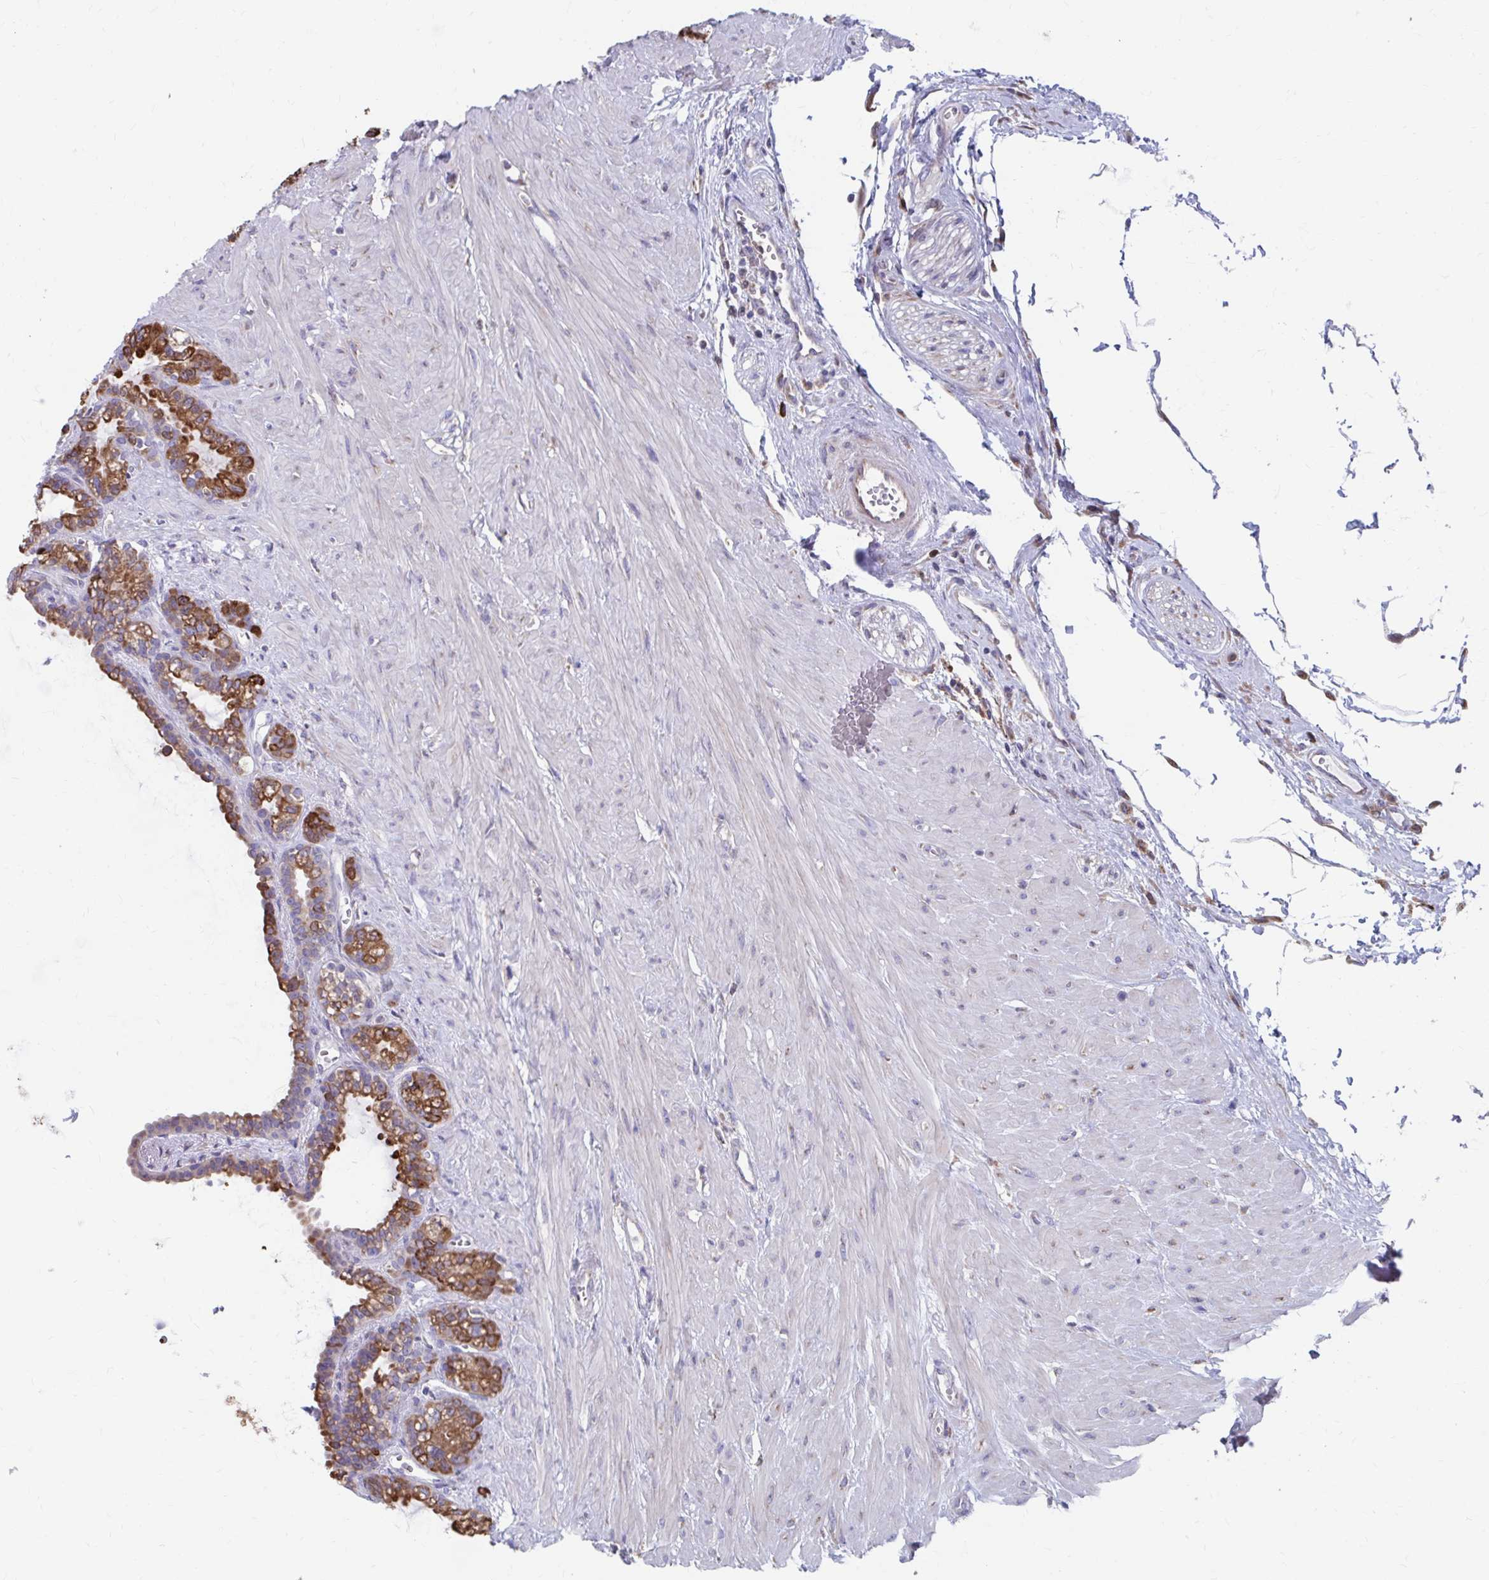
{"staining": {"intensity": "moderate", "quantity": ">75%", "location": "cytoplasmic/membranous"}, "tissue": "seminal vesicle", "cell_type": "Glandular cells", "image_type": "normal", "snomed": [{"axis": "morphology", "description": "Normal tissue, NOS"}, {"axis": "topography", "description": "Seminal veicle"}], "caption": "The photomicrograph reveals a brown stain indicating the presence of a protein in the cytoplasmic/membranous of glandular cells in seminal vesicle.", "gene": "FKBP2", "patient": {"sex": "male", "age": 76}}